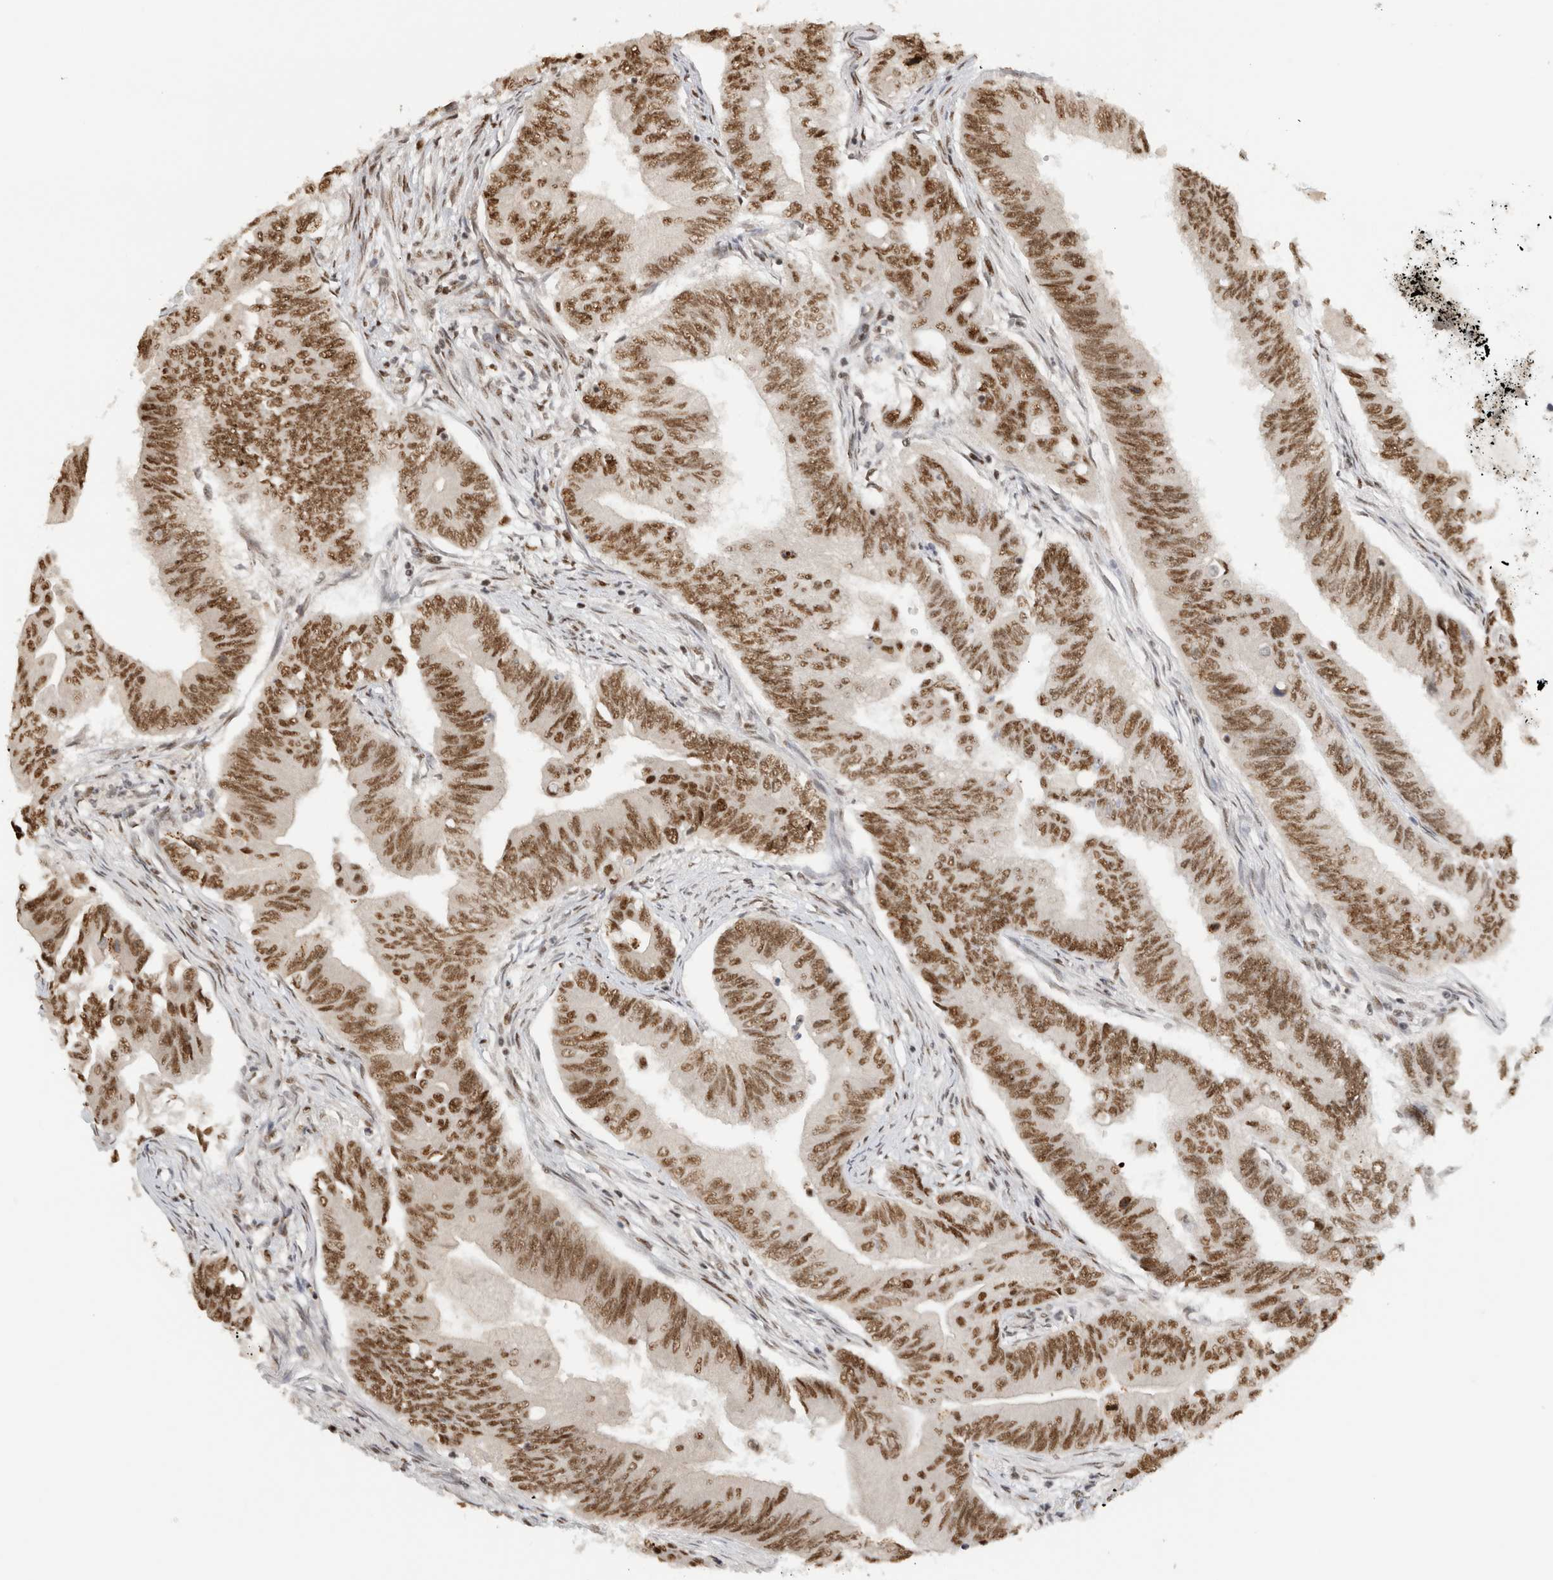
{"staining": {"intensity": "moderate", "quantity": ">75%", "location": "nuclear"}, "tissue": "colorectal cancer", "cell_type": "Tumor cells", "image_type": "cancer", "snomed": [{"axis": "morphology", "description": "Adenoma, NOS"}, {"axis": "morphology", "description": "Adenocarcinoma, NOS"}, {"axis": "topography", "description": "Colon"}], "caption": "Human colorectal adenocarcinoma stained with a protein marker reveals moderate staining in tumor cells.", "gene": "EBNA1BP2", "patient": {"sex": "male", "age": 79}}